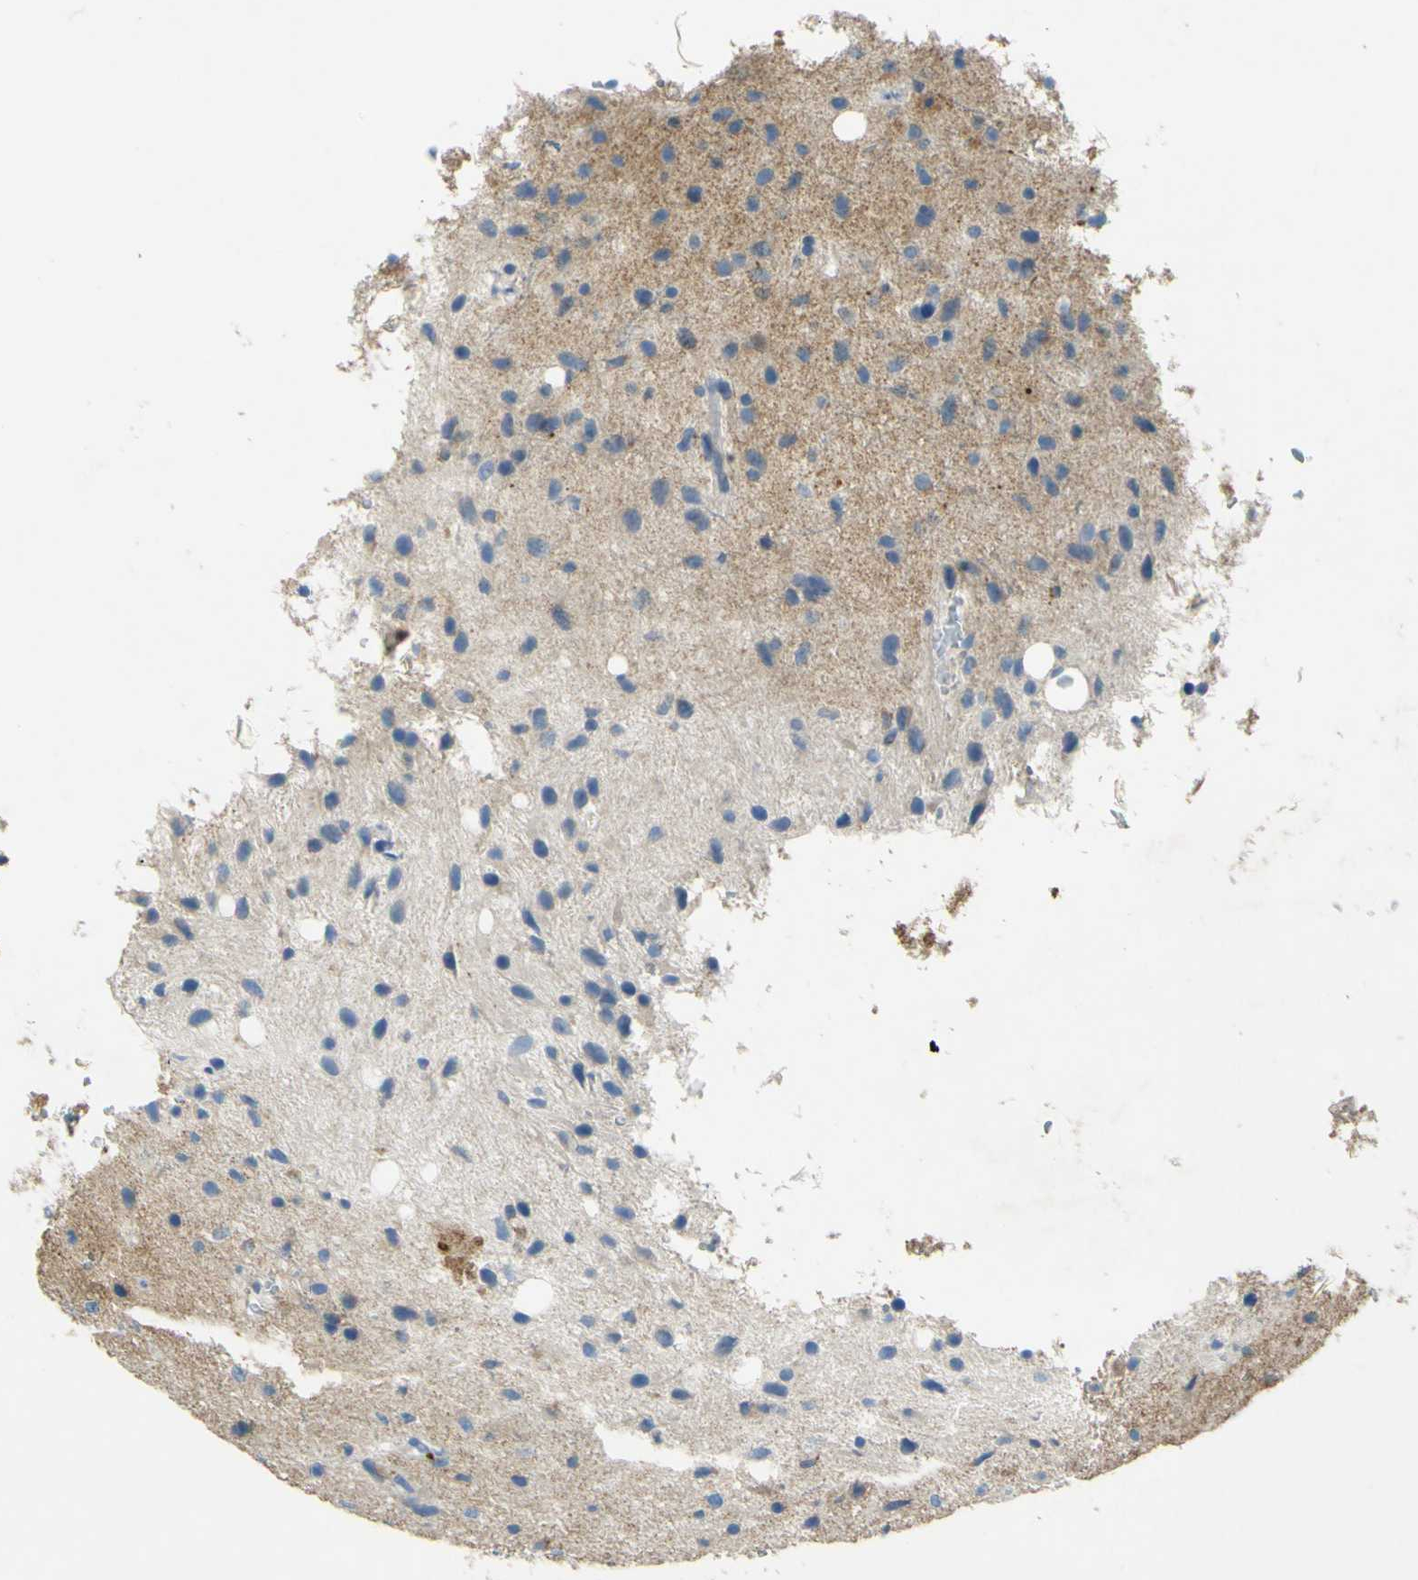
{"staining": {"intensity": "moderate", "quantity": "<25%", "location": "cytoplasmic/membranous"}, "tissue": "glioma", "cell_type": "Tumor cells", "image_type": "cancer", "snomed": [{"axis": "morphology", "description": "Glioma, malignant, Low grade"}, {"axis": "topography", "description": "Brain"}], "caption": "Moderate cytoplasmic/membranous positivity is seen in about <25% of tumor cells in glioma. (brown staining indicates protein expression, while blue staining denotes nuclei).", "gene": "CDH10", "patient": {"sex": "male", "age": 77}}